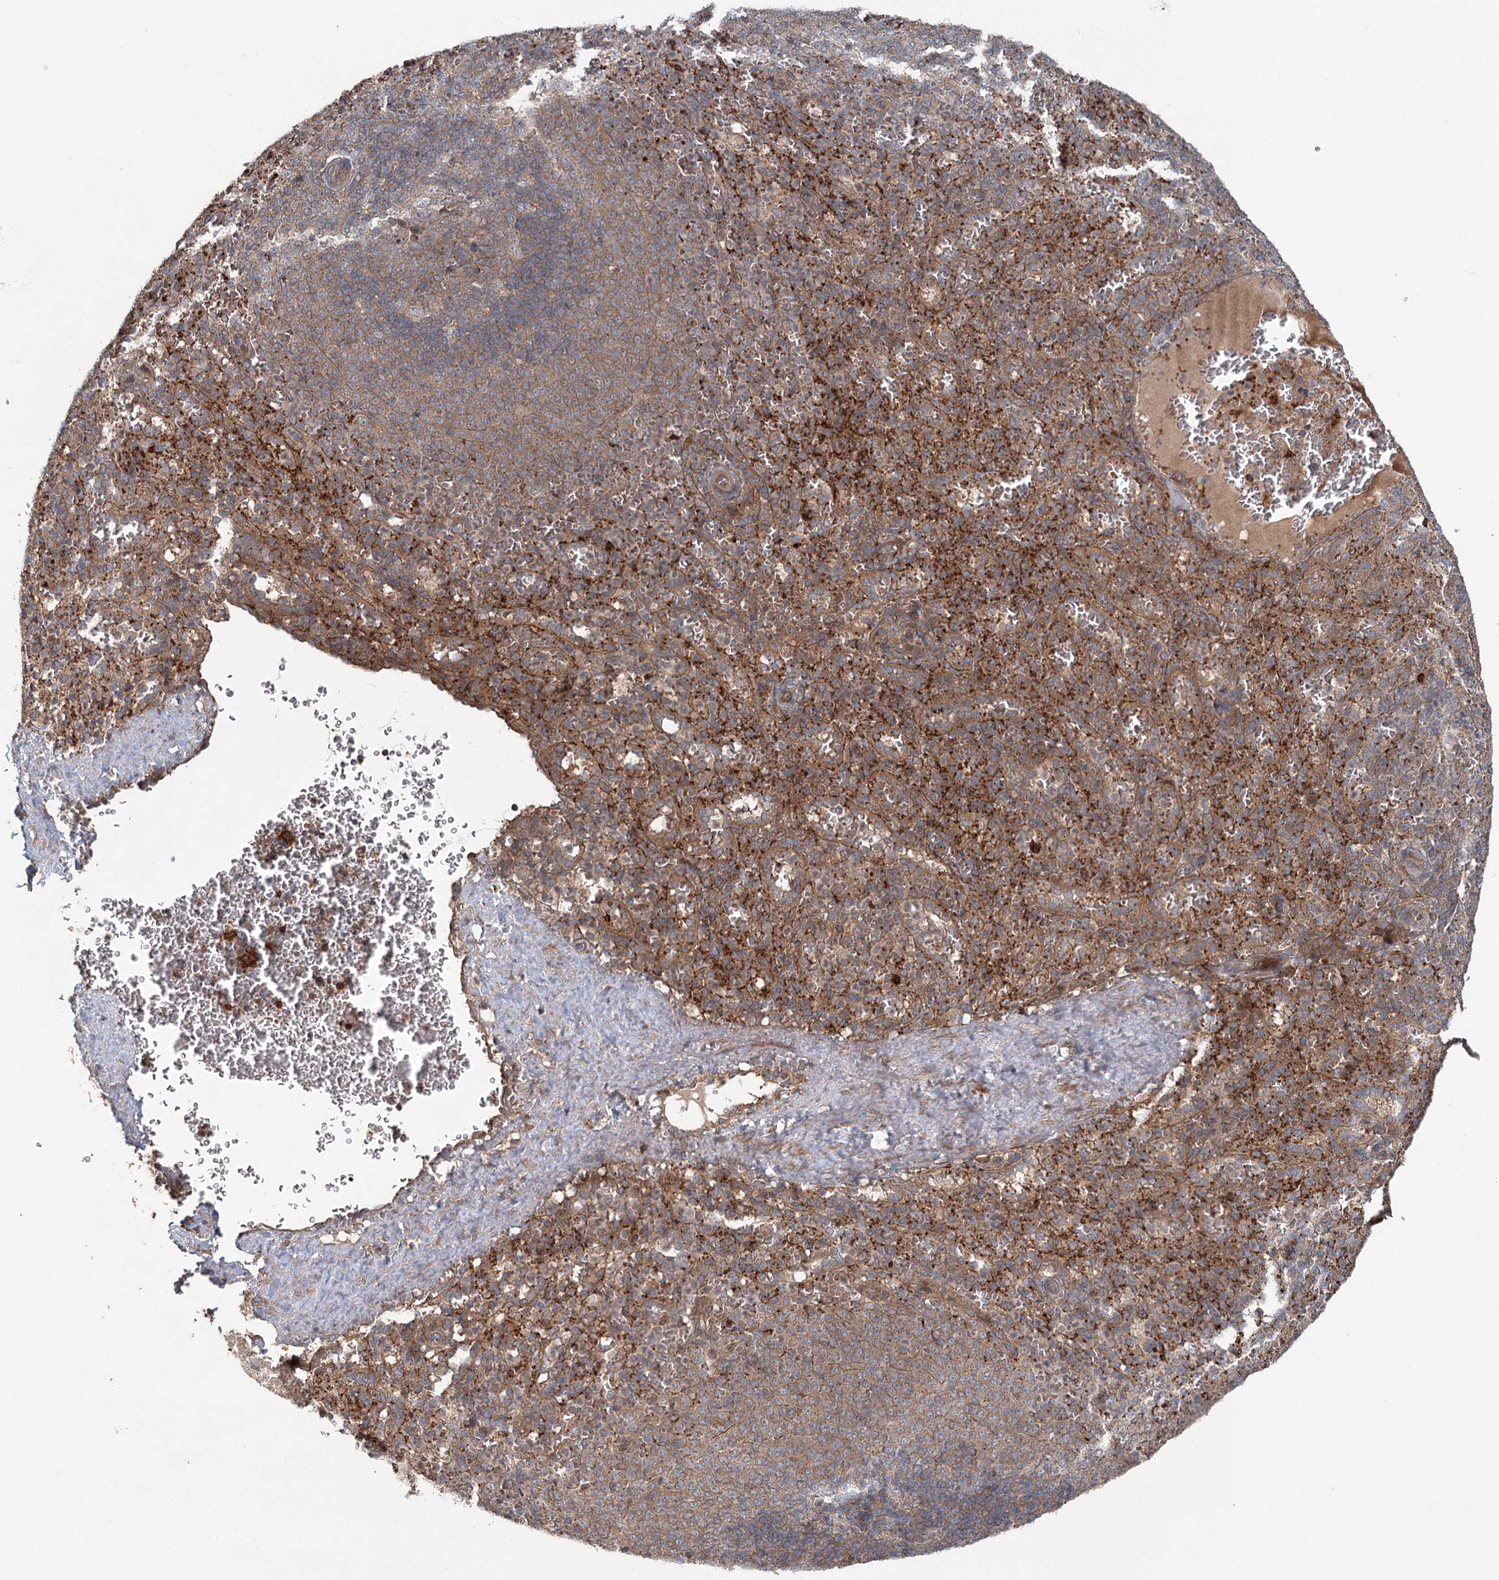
{"staining": {"intensity": "strong", "quantity": "25%-75%", "location": "cytoplasmic/membranous"}, "tissue": "spleen", "cell_type": "Cells in red pulp", "image_type": "normal", "snomed": [{"axis": "morphology", "description": "Normal tissue, NOS"}, {"axis": "topography", "description": "Spleen"}], "caption": "DAB immunohistochemical staining of normal spleen reveals strong cytoplasmic/membranous protein staining in approximately 25%-75% of cells in red pulp.", "gene": "ENSG00000273217", "patient": {"sex": "female", "age": 21}}